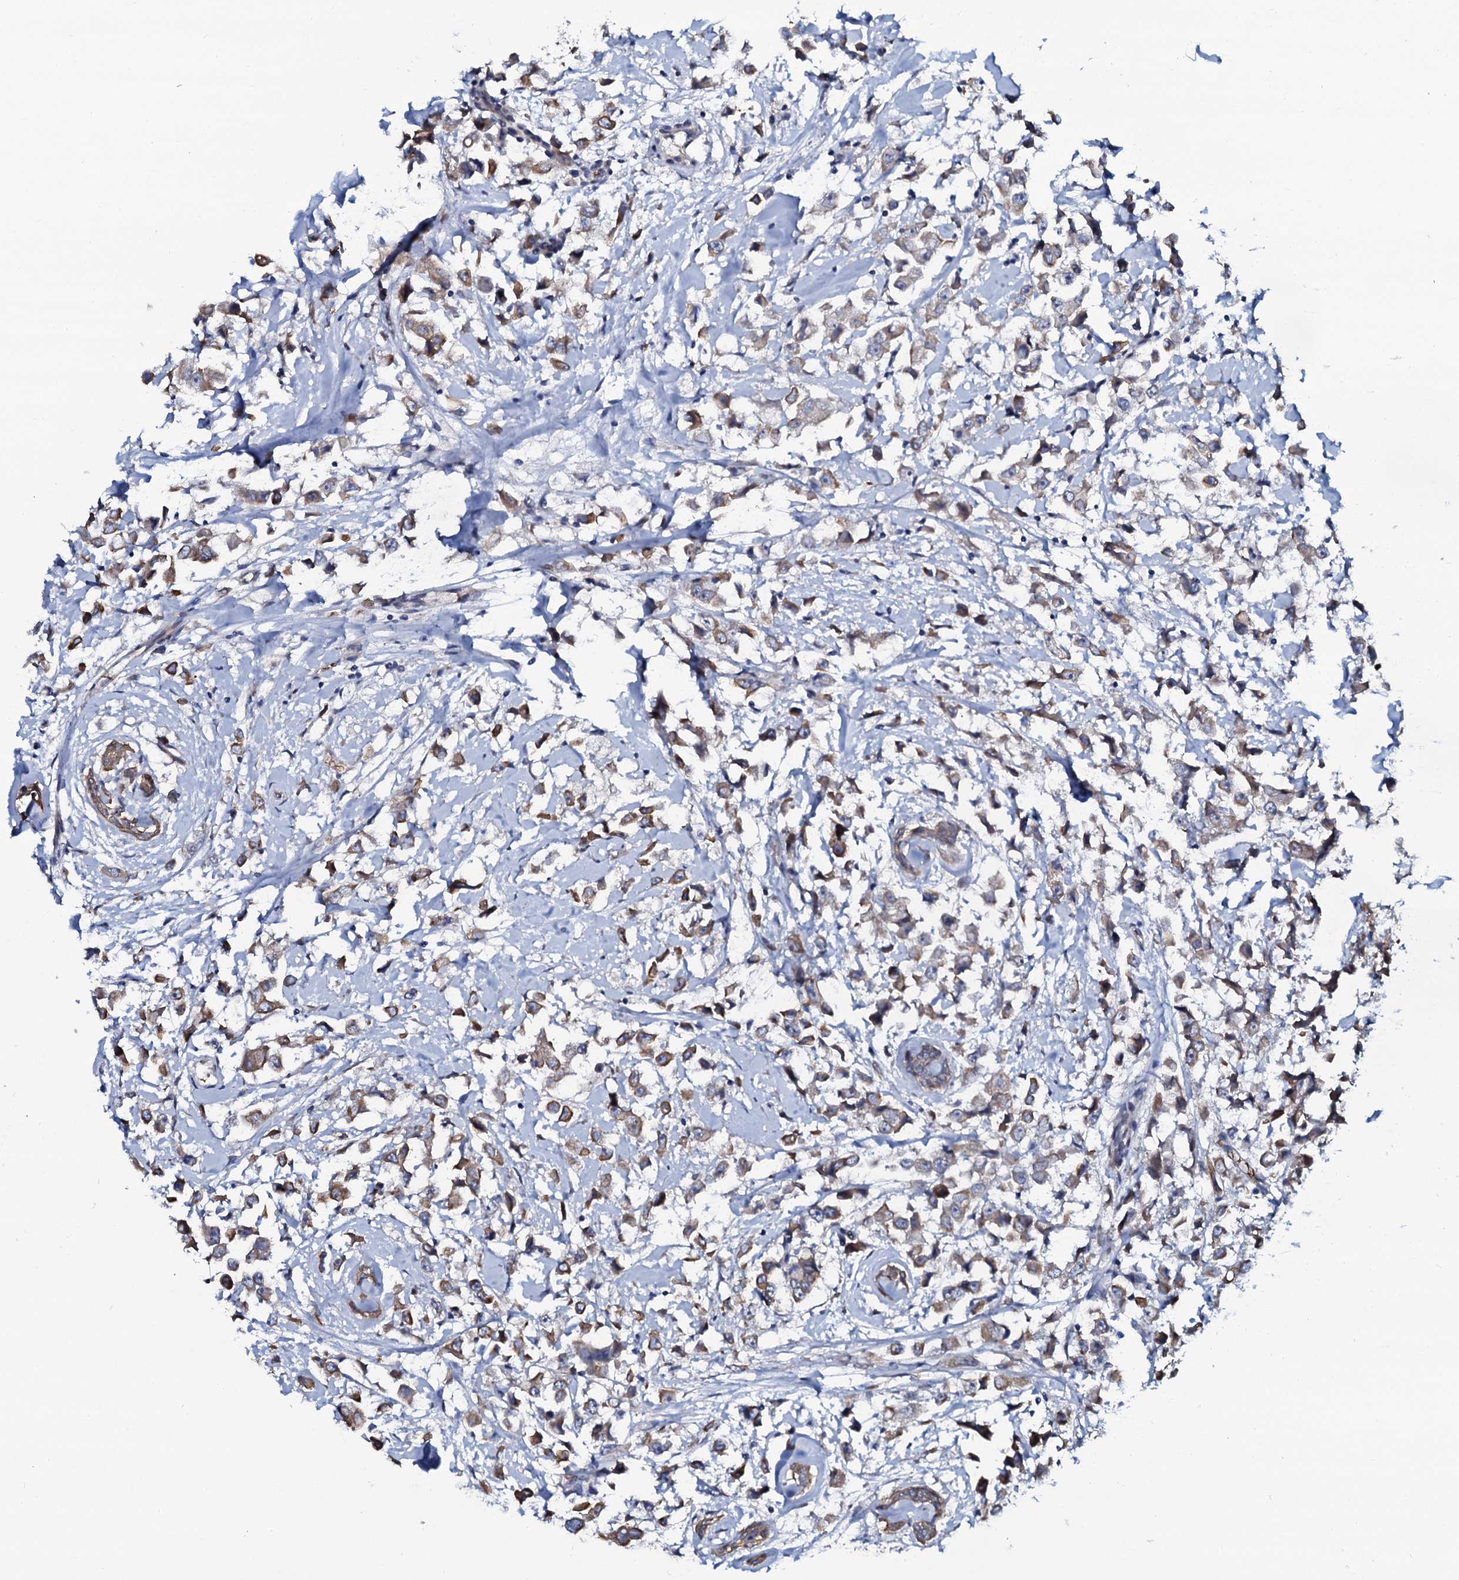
{"staining": {"intensity": "moderate", "quantity": "25%-75%", "location": "cytoplasmic/membranous"}, "tissue": "breast cancer", "cell_type": "Tumor cells", "image_type": "cancer", "snomed": [{"axis": "morphology", "description": "Duct carcinoma"}, {"axis": "topography", "description": "Breast"}], "caption": "Protein expression analysis of human breast infiltrating ductal carcinoma reveals moderate cytoplasmic/membranous expression in approximately 25%-75% of tumor cells. Ihc stains the protein of interest in brown and the nuclei are stained blue.", "gene": "C10orf88", "patient": {"sex": "female", "age": 61}}